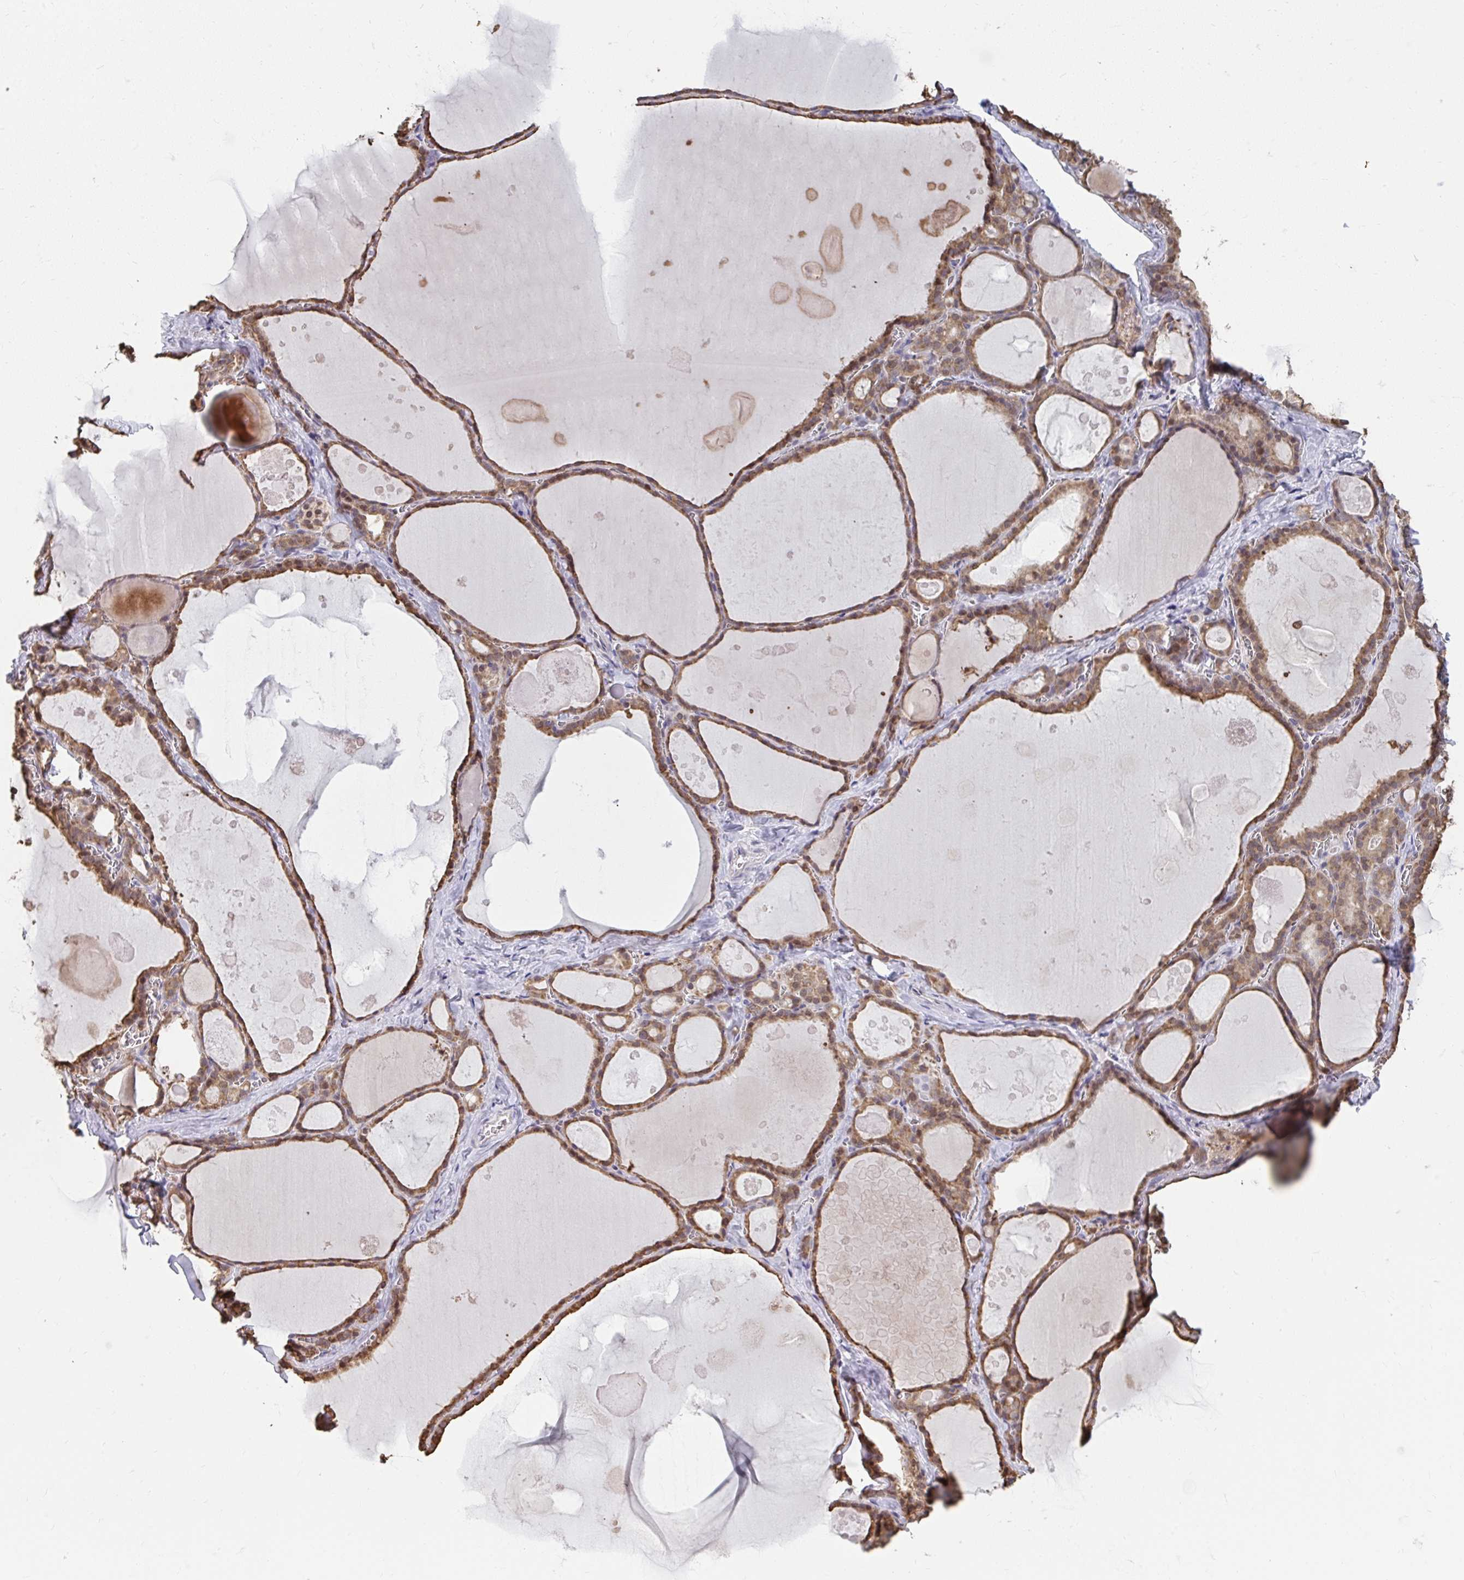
{"staining": {"intensity": "moderate", "quantity": ">75%", "location": "cytoplasmic/membranous,nuclear"}, "tissue": "thyroid gland", "cell_type": "Glandular cells", "image_type": "normal", "snomed": [{"axis": "morphology", "description": "Normal tissue, NOS"}, {"axis": "topography", "description": "Thyroid gland"}], "caption": "This image reveals immunohistochemistry (IHC) staining of unremarkable thyroid gland, with medium moderate cytoplasmic/membranous,nuclear positivity in approximately >75% of glandular cells.", "gene": "NMNAT1", "patient": {"sex": "male", "age": 56}}